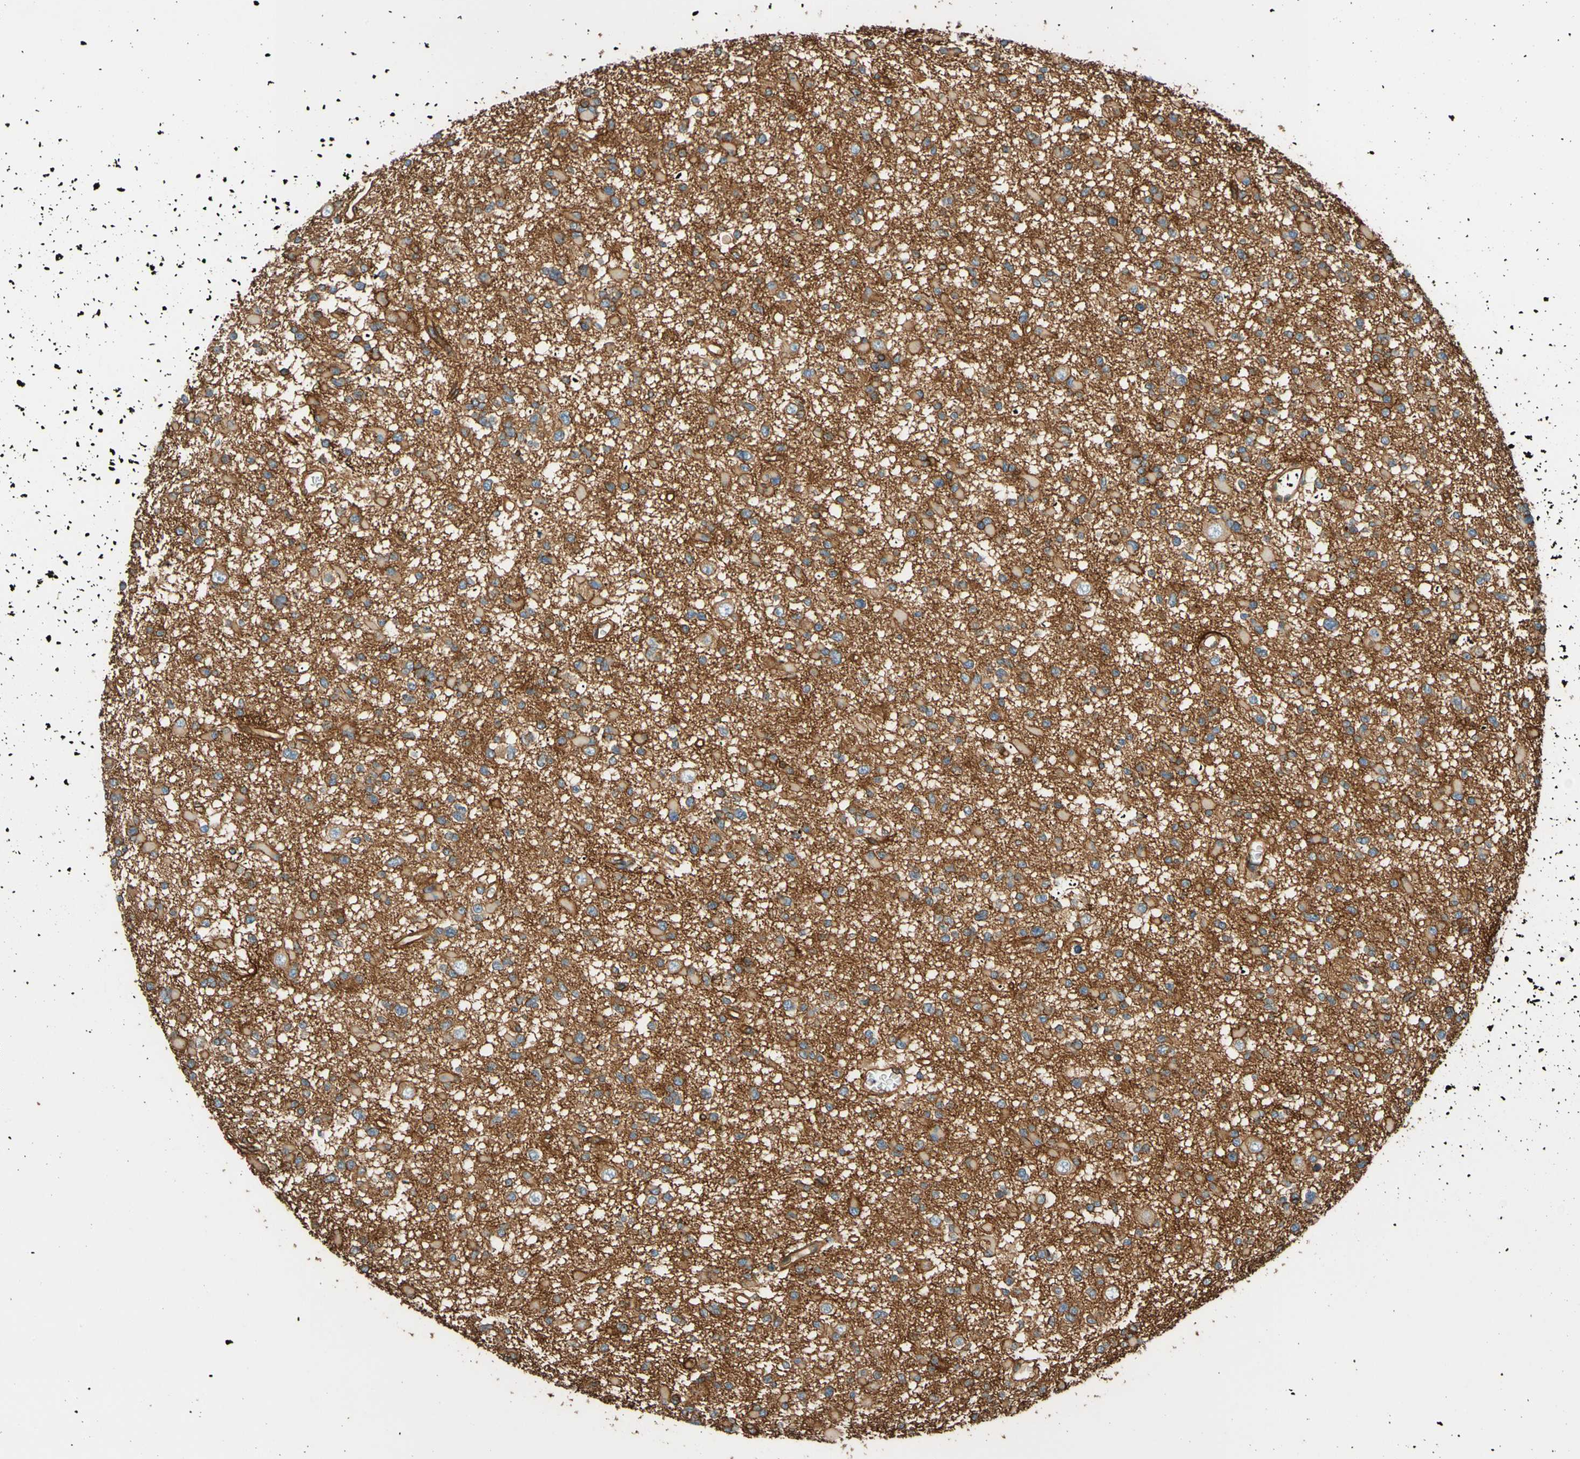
{"staining": {"intensity": "weak", "quantity": ">75%", "location": "cytoplasmic/membranous"}, "tissue": "glioma", "cell_type": "Tumor cells", "image_type": "cancer", "snomed": [{"axis": "morphology", "description": "Glioma, malignant, Low grade"}, {"axis": "topography", "description": "Brain"}], "caption": "Malignant glioma (low-grade) stained with a brown dye demonstrates weak cytoplasmic/membranous positive expression in about >75% of tumor cells.", "gene": "SPTAN1", "patient": {"sex": "female", "age": 22}}